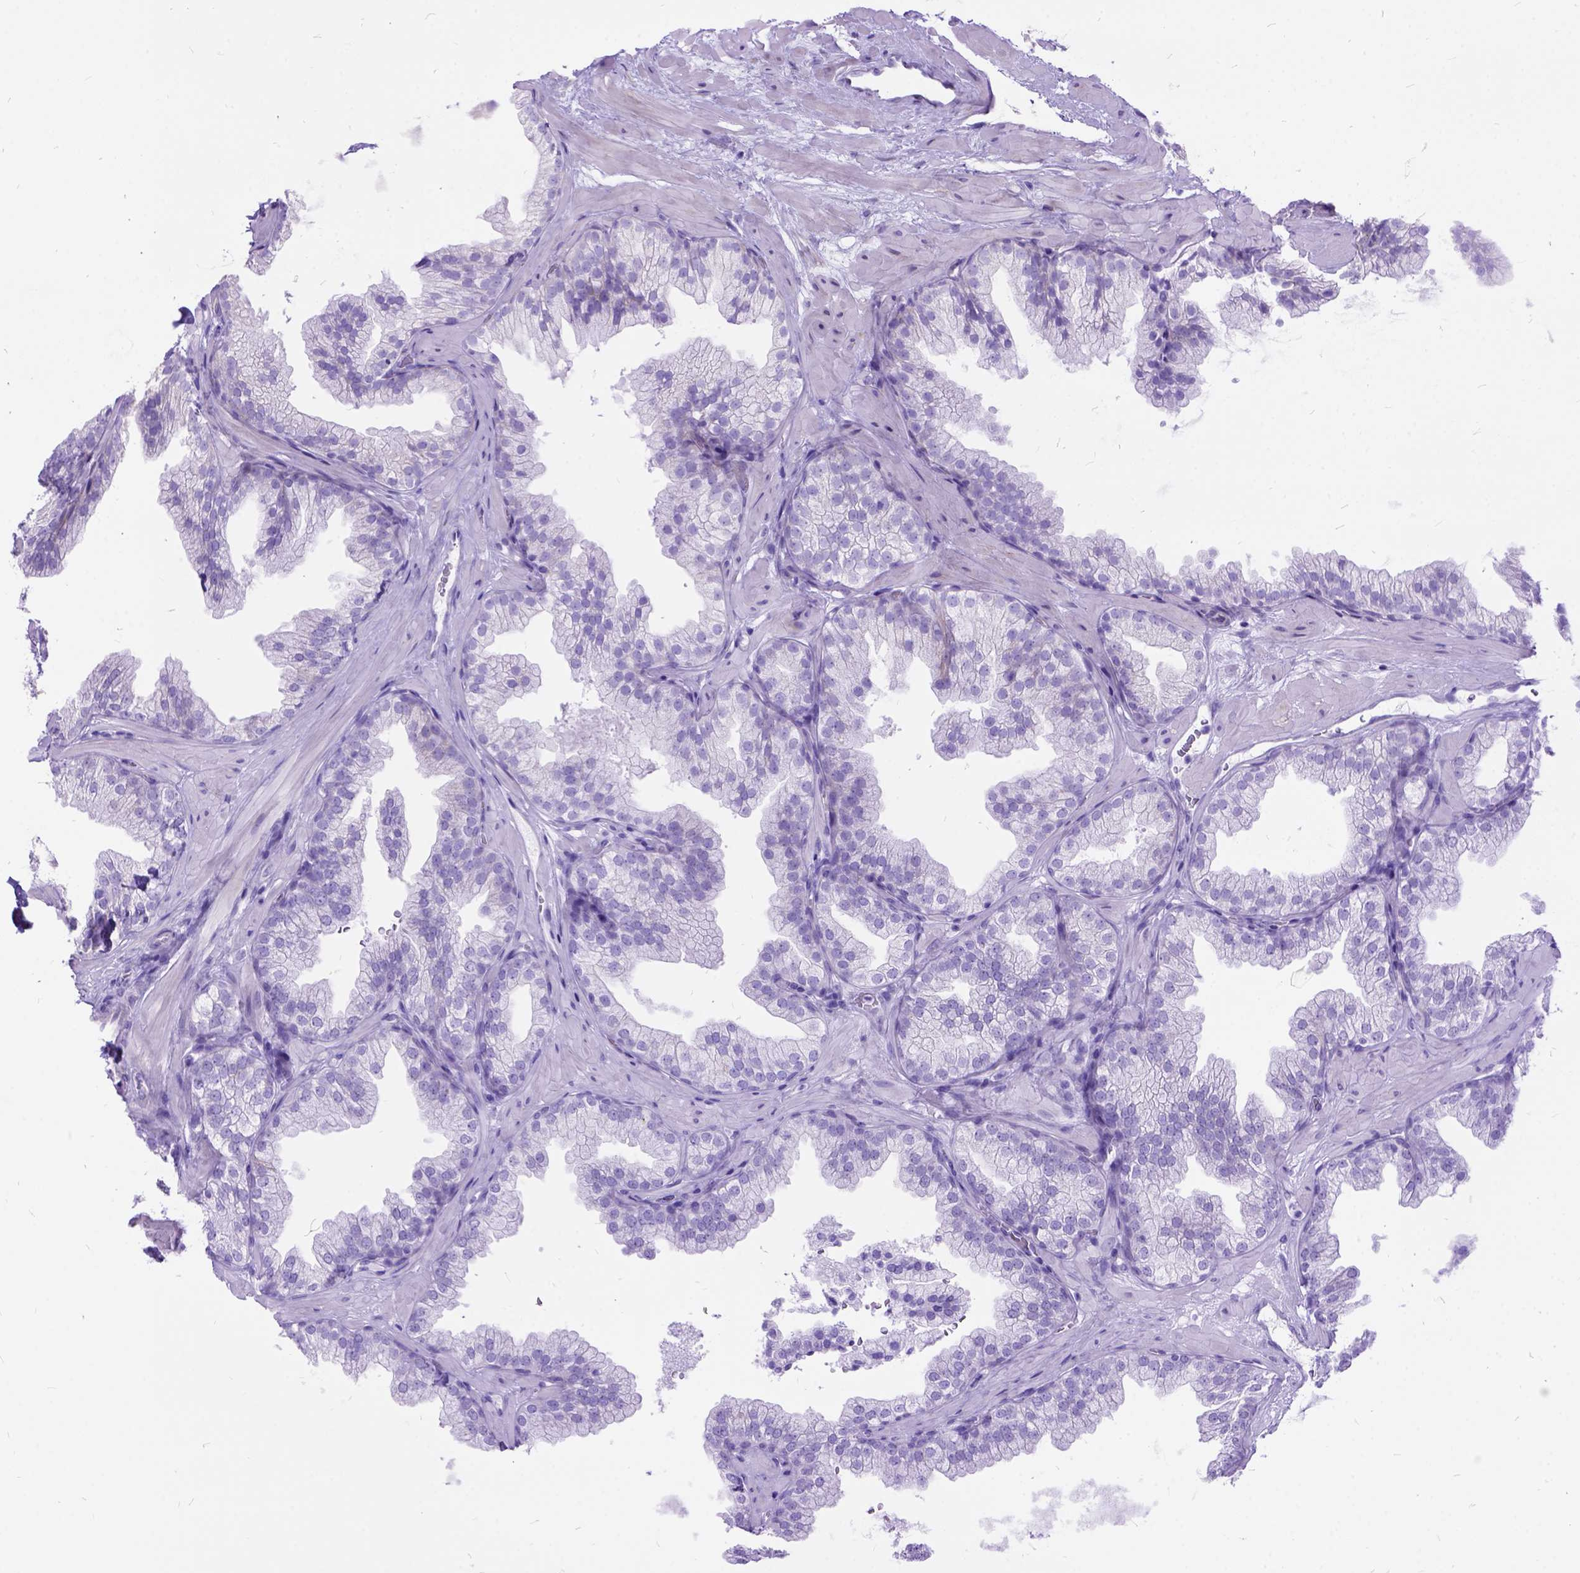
{"staining": {"intensity": "negative", "quantity": "none", "location": "none"}, "tissue": "prostate", "cell_type": "Glandular cells", "image_type": "normal", "snomed": [{"axis": "morphology", "description": "Normal tissue, NOS"}, {"axis": "topography", "description": "Prostate"}], "caption": "A histopathology image of prostate stained for a protein shows no brown staining in glandular cells.", "gene": "DNAH2", "patient": {"sex": "male", "age": 37}}